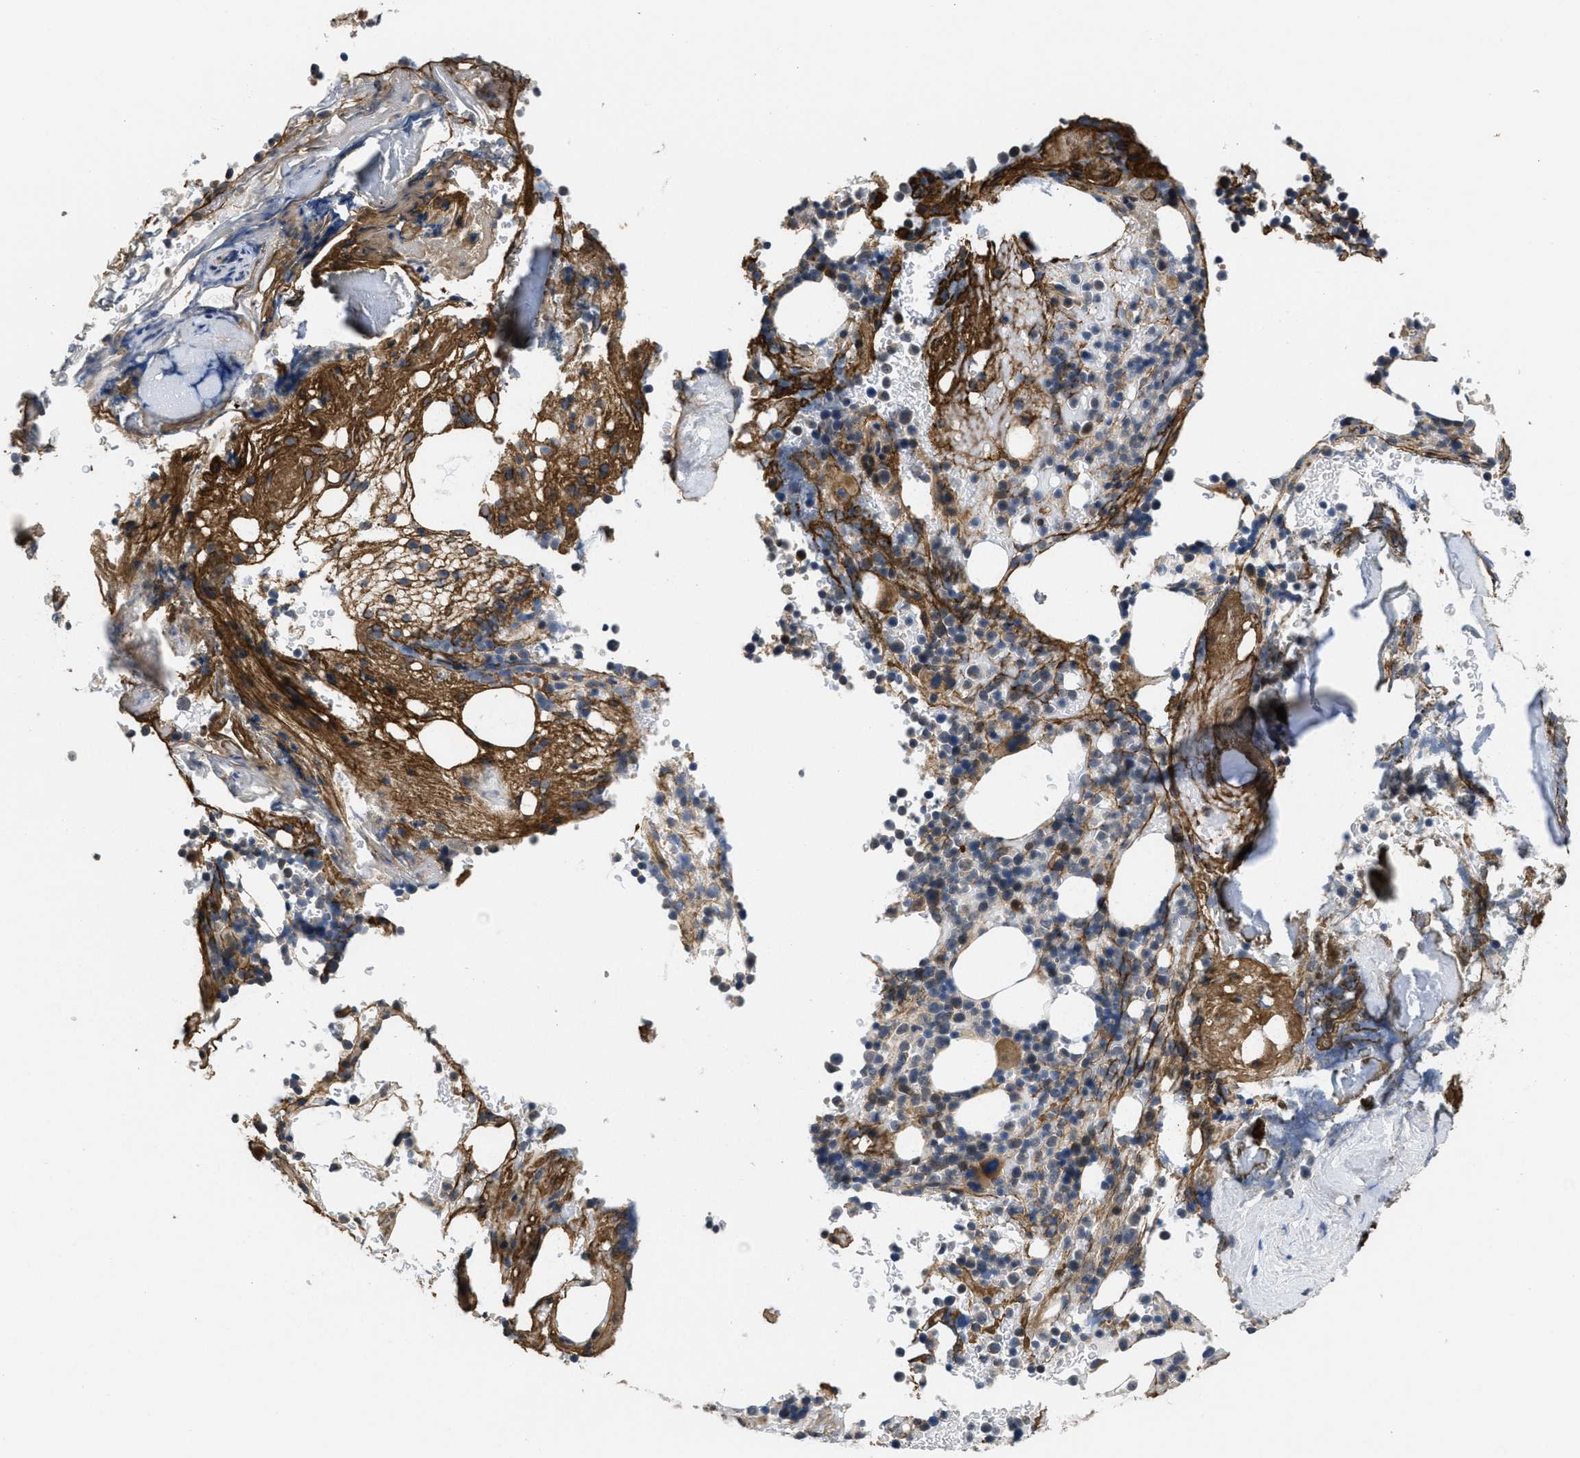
{"staining": {"intensity": "moderate", "quantity": "<25%", "location": "cytoplasmic/membranous"}, "tissue": "bone marrow", "cell_type": "Hematopoietic cells", "image_type": "normal", "snomed": [{"axis": "morphology", "description": "Normal tissue, NOS"}, {"axis": "topography", "description": "Bone marrow"}], "caption": "Brown immunohistochemical staining in normal bone marrow exhibits moderate cytoplasmic/membranous expression in about <25% of hematopoietic cells. The protein of interest is shown in brown color, while the nuclei are stained blue.", "gene": "ANGPT1", "patient": {"sex": "female", "age": 73}}